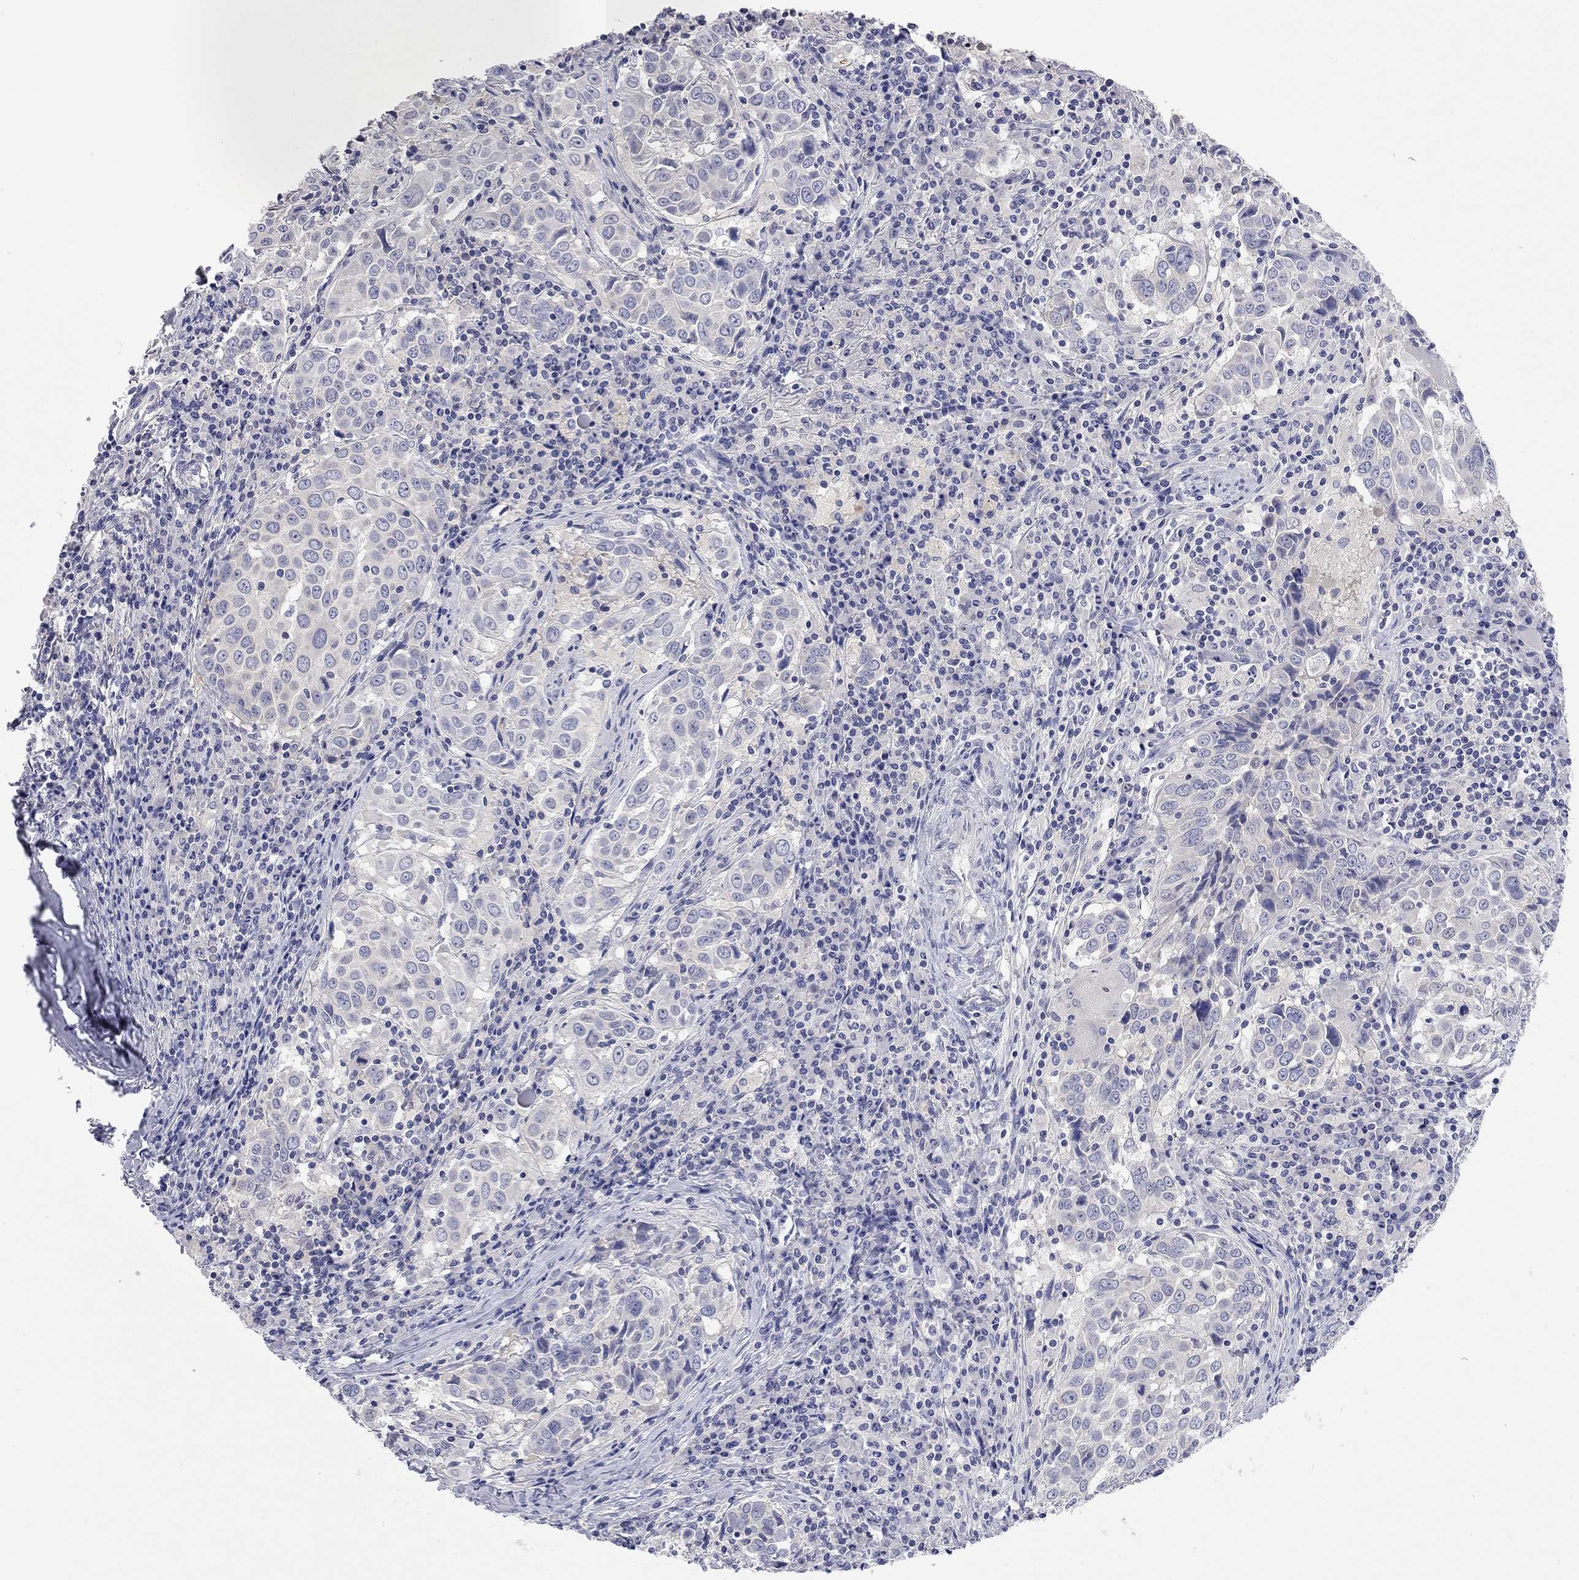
{"staining": {"intensity": "negative", "quantity": "none", "location": "none"}, "tissue": "lung cancer", "cell_type": "Tumor cells", "image_type": "cancer", "snomed": [{"axis": "morphology", "description": "Squamous cell carcinoma, NOS"}, {"axis": "topography", "description": "Lung"}], "caption": "Human lung cancer (squamous cell carcinoma) stained for a protein using IHC shows no expression in tumor cells.", "gene": "ABCB4", "patient": {"sex": "male", "age": 57}}